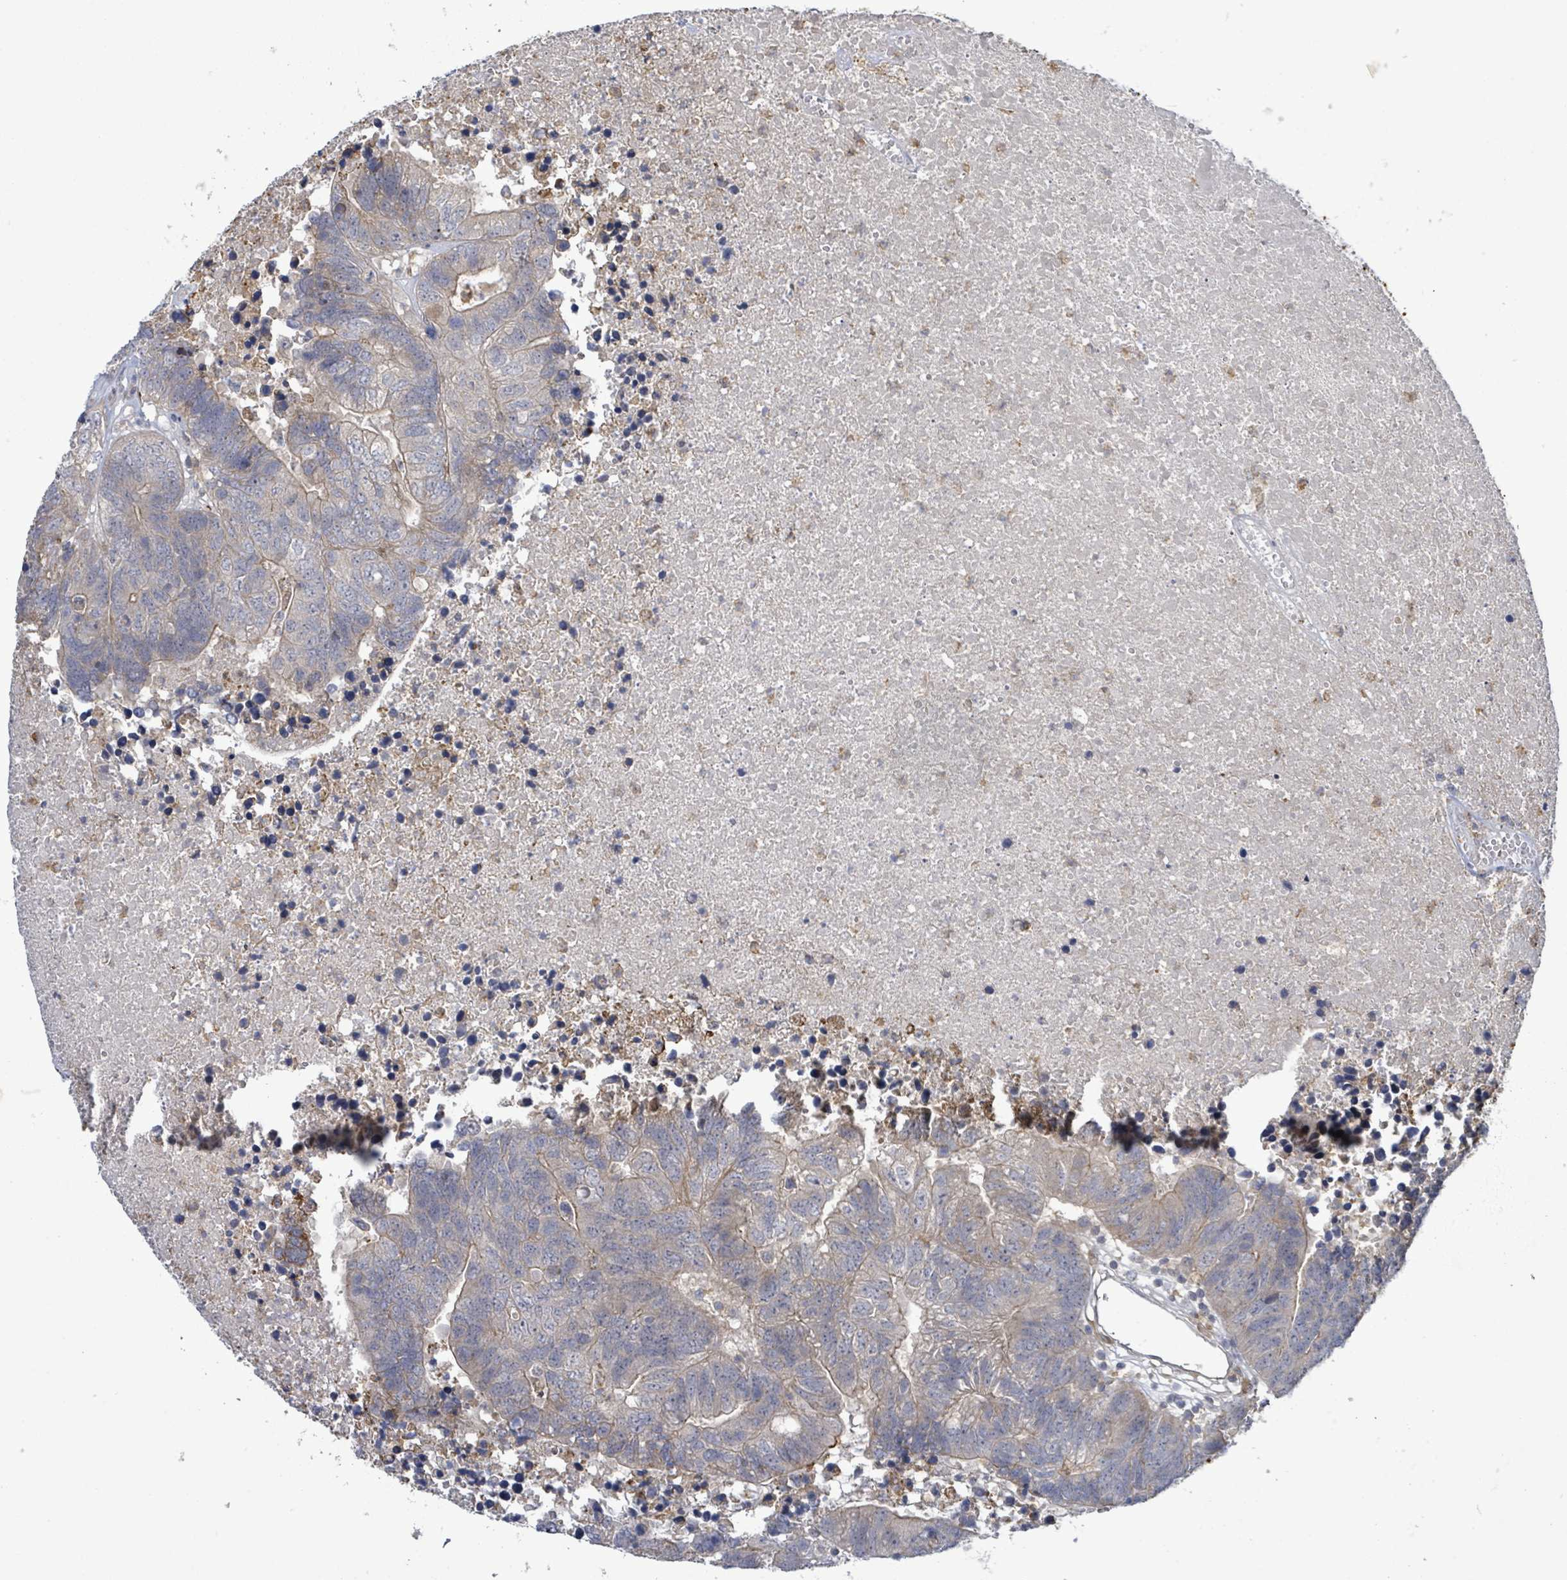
{"staining": {"intensity": "weak", "quantity": "<25%", "location": "cytoplasmic/membranous"}, "tissue": "colorectal cancer", "cell_type": "Tumor cells", "image_type": "cancer", "snomed": [{"axis": "morphology", "description": "Adenocarcinoma, NOS"}, {"axis": "topography", "description": "Colon"}], "caption": "Tumor cells are negative for protein expression in human adenocarcinoma (colorectal).", "gene": "SLIT3", "patient": {"sex": "female", "age": 48}}